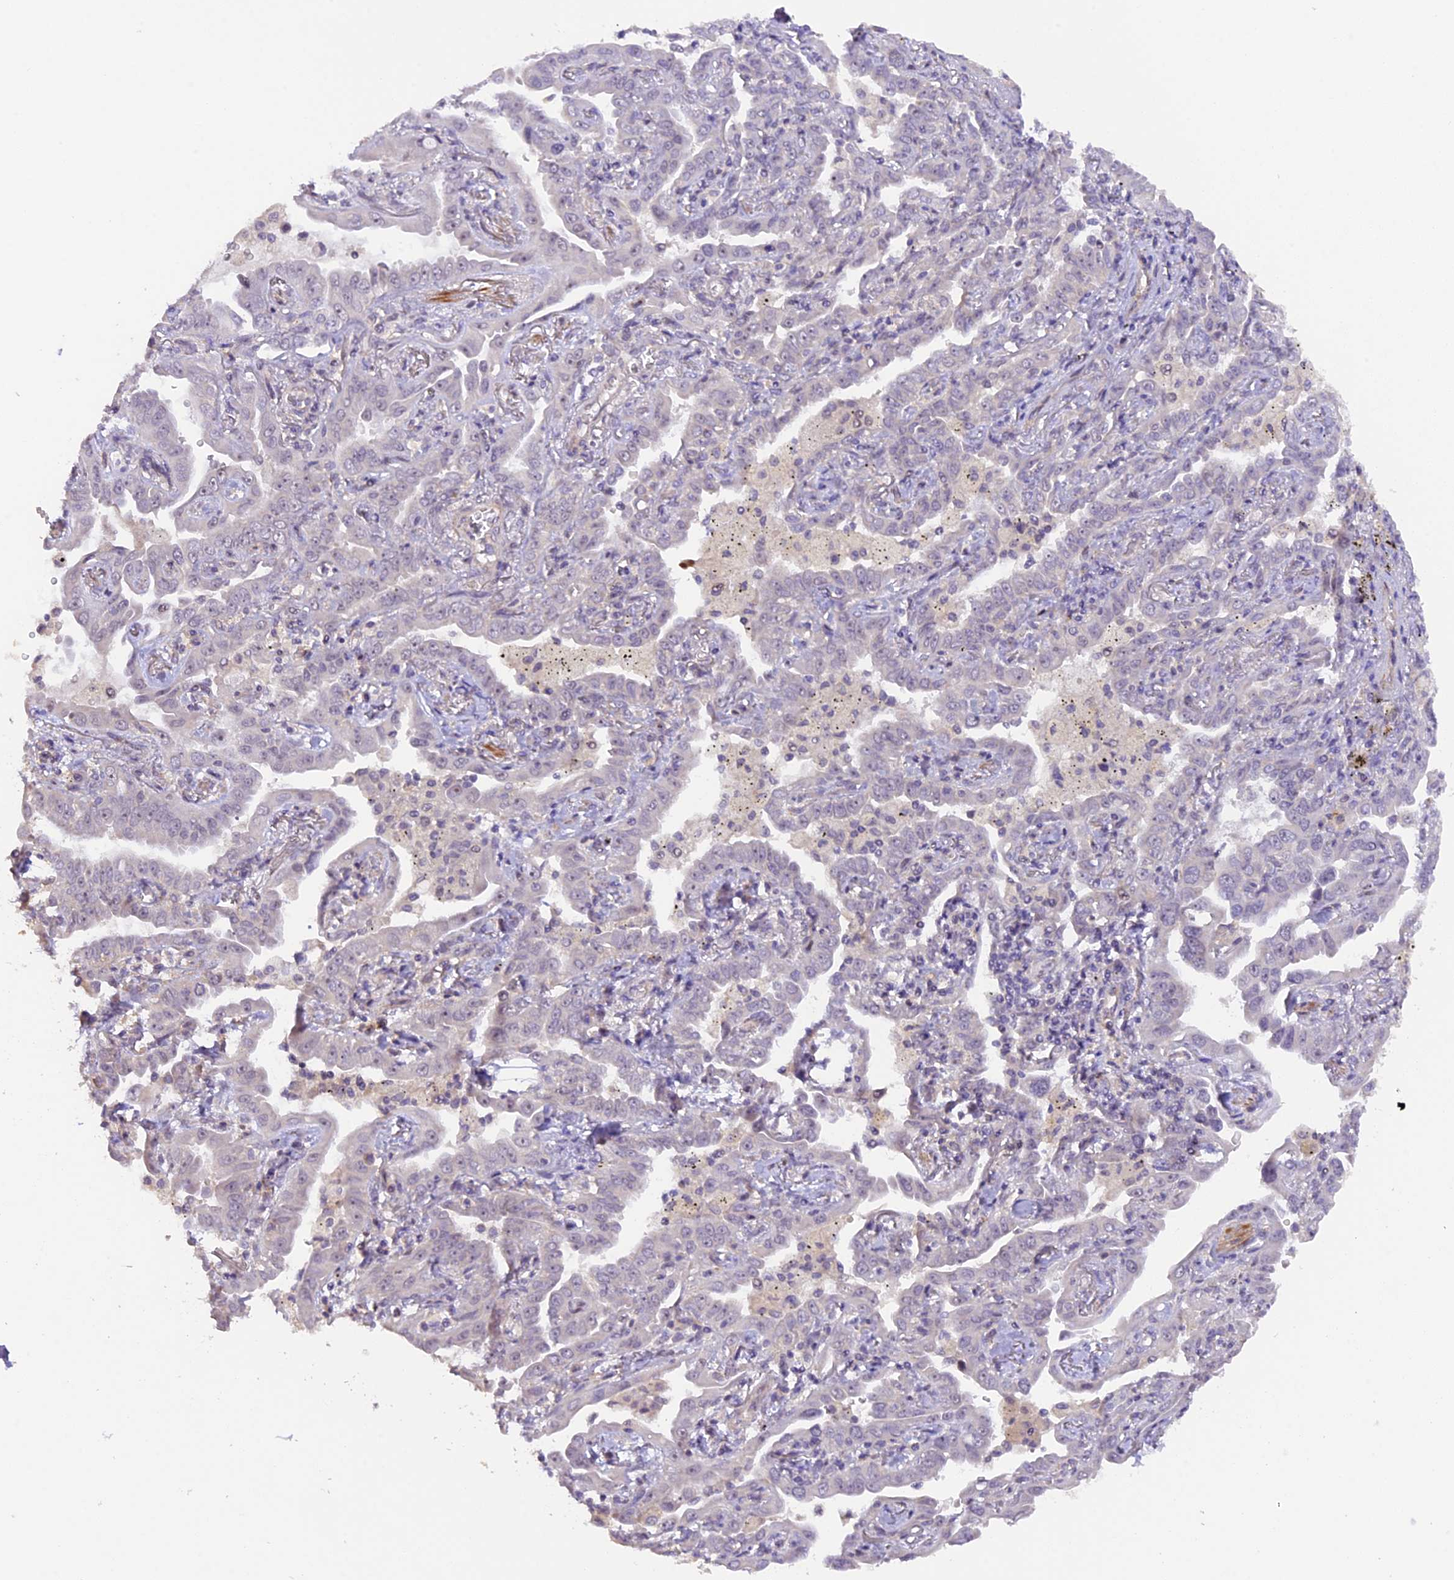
{"staining": {"intensity": "negative", "quantity": "none", "location": "none"}, "tissue": "lung cancer", "cell_type": "Tumor cells", "image_type": "cancer", "snomed": [{"axis": "morphology", "description": "Adenocarcinoma, NOS"}, {"axis": "topography", "description": "Lung"}], "caption": "A histopathology image of lung cancer stained for a protein reveals no brown staining in tumor cells.", "gene": "GNB5", "patient": {"sex": "male", "age": 67}}